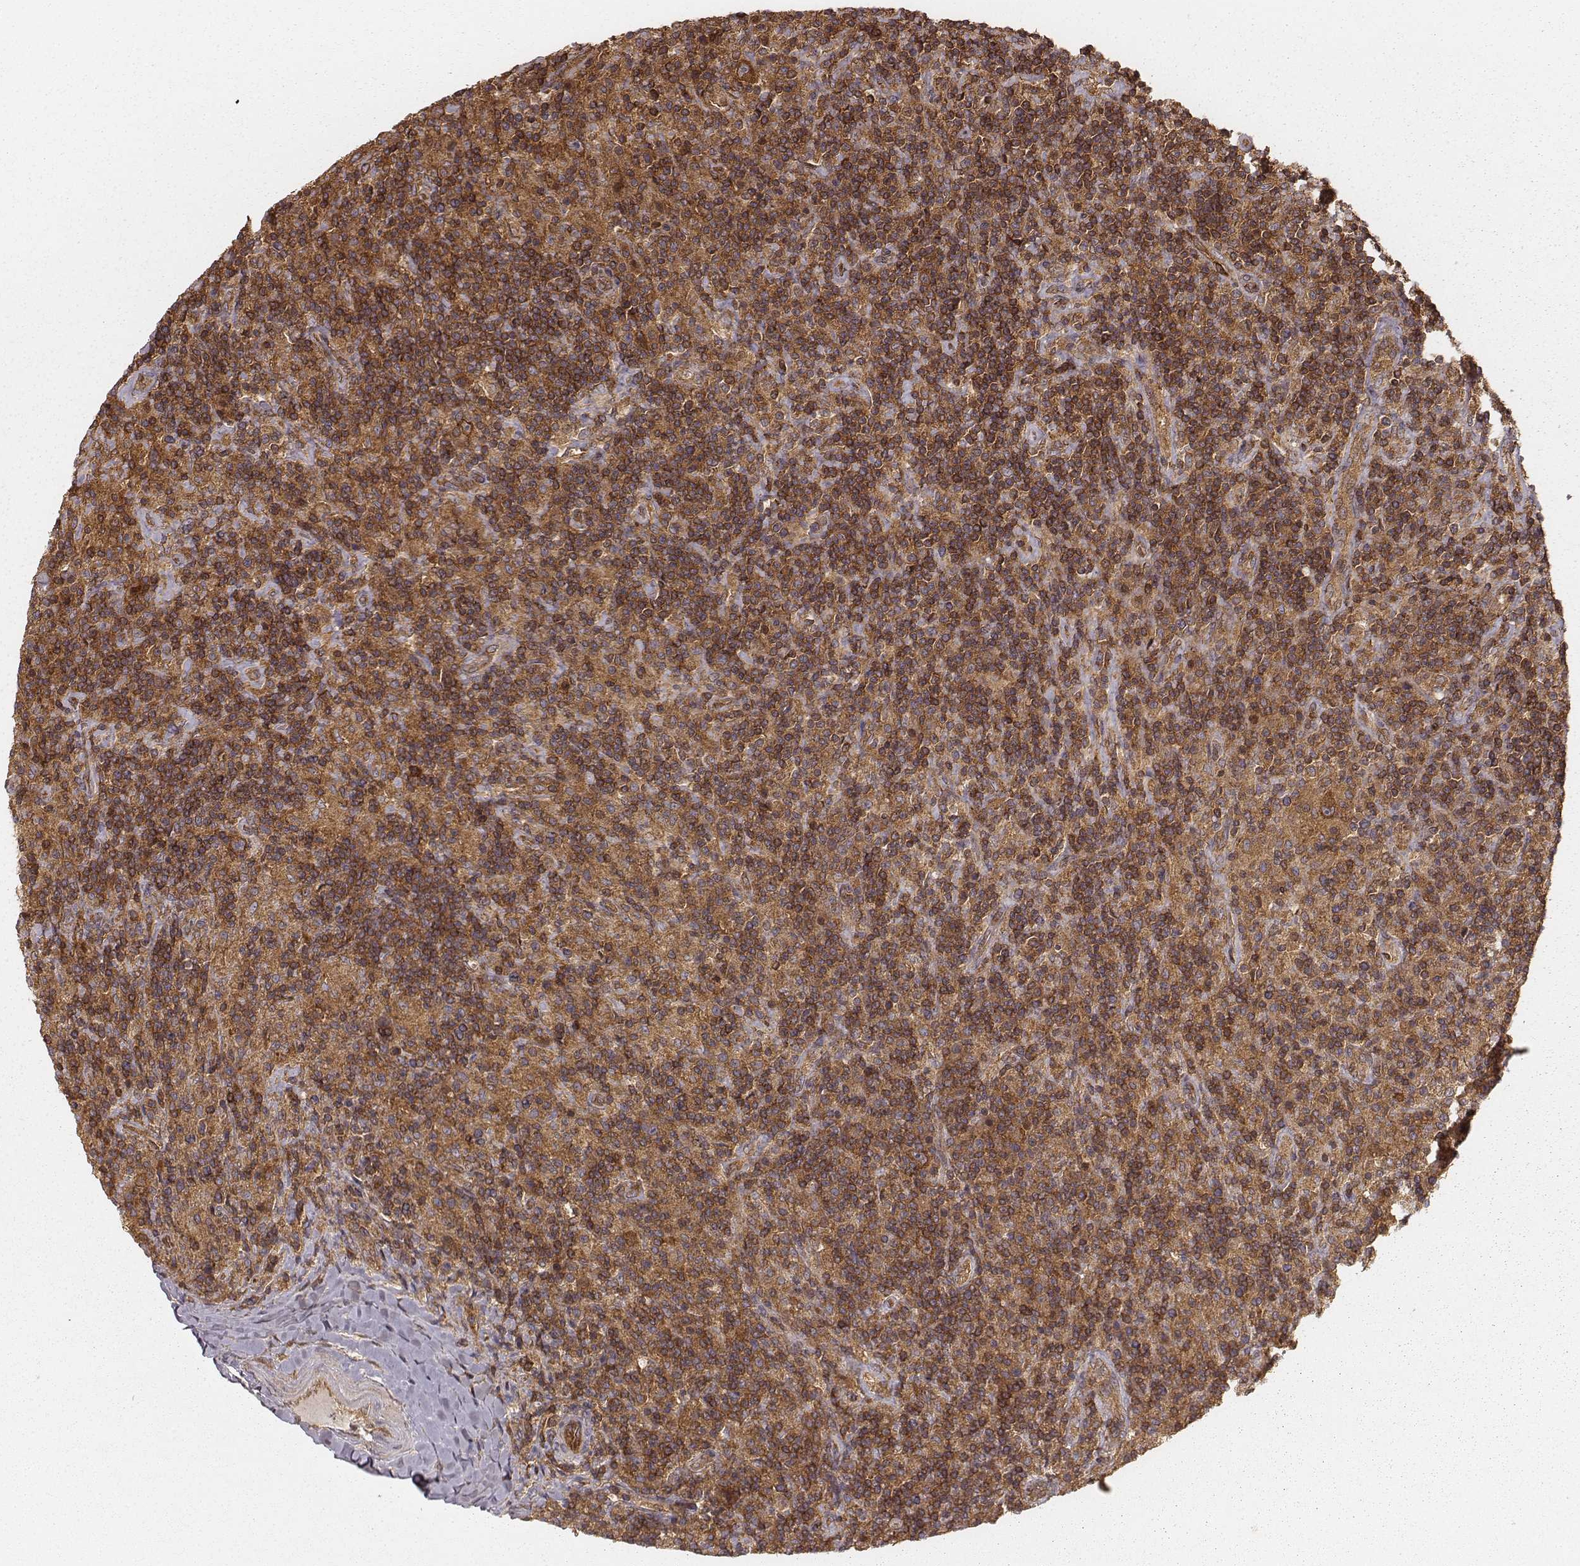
{"staining": {"intensity": "strong", "quantity": ">75%", "location": "cytoplasmic/membranous"}, "tissue": "lymphoma", "cell_type": "Tumor cells", "image_type": "cancer", "snomed": [{"axis": "morphology", "description": "Hodgkin's disease, NOS"}, {"axis": "topography", "description": "Lymph node"}], "caption": "IHC histopathology image of human lymphoma stained for a protein (brown), which displays high levels of strong cytoplasmic/membranous positivity in approximately >75% of tumor cells.", "gene": "CARS1", "patient": {"sex": "male", "age": 70}}